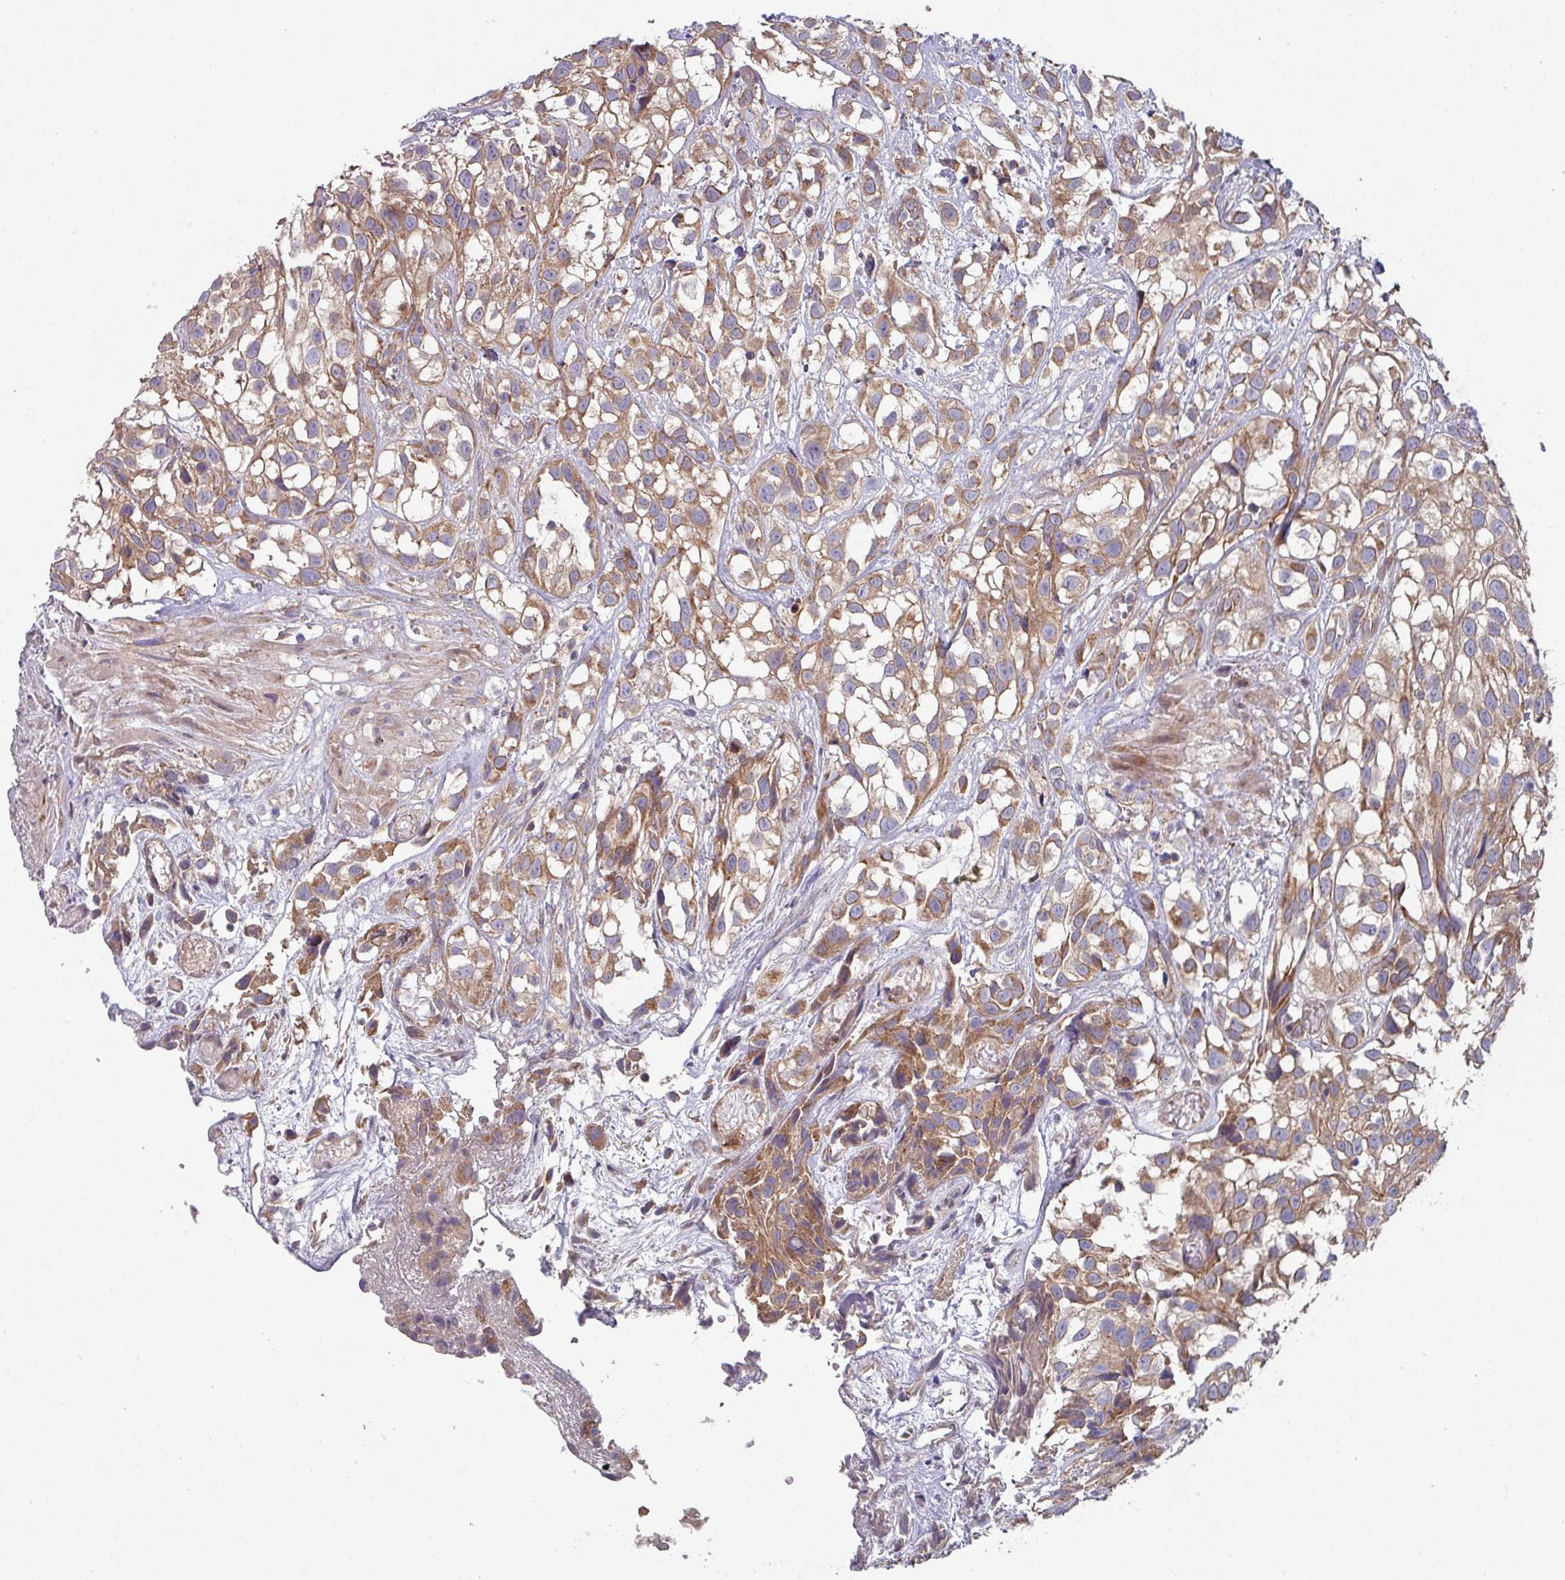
{"staining": {"intensity": "moderate", "quantity": ">75%", "location": "cytoplasmic/membranous"}, "tissue": "urothelial cancer", "cell_type": "Tumor cells", "image_type": "cancer", "snomed": [{"axis": "morphology", "description": "Urothelial carcinoma, High grade"}, {"axis": "topography", "description": "Urinary bladder"}], "caption": "Urothelial cancer stained with DAB immunohistochemistry reveals medium levels of moderate cytoplasmic/membranous staining in approximately >75% of tumor cells. (DAB = brown stain, brightfield microscopy at high magnification).", "gene": "DCAF12L2", "patient": {"sex": "male", "age": 56}}